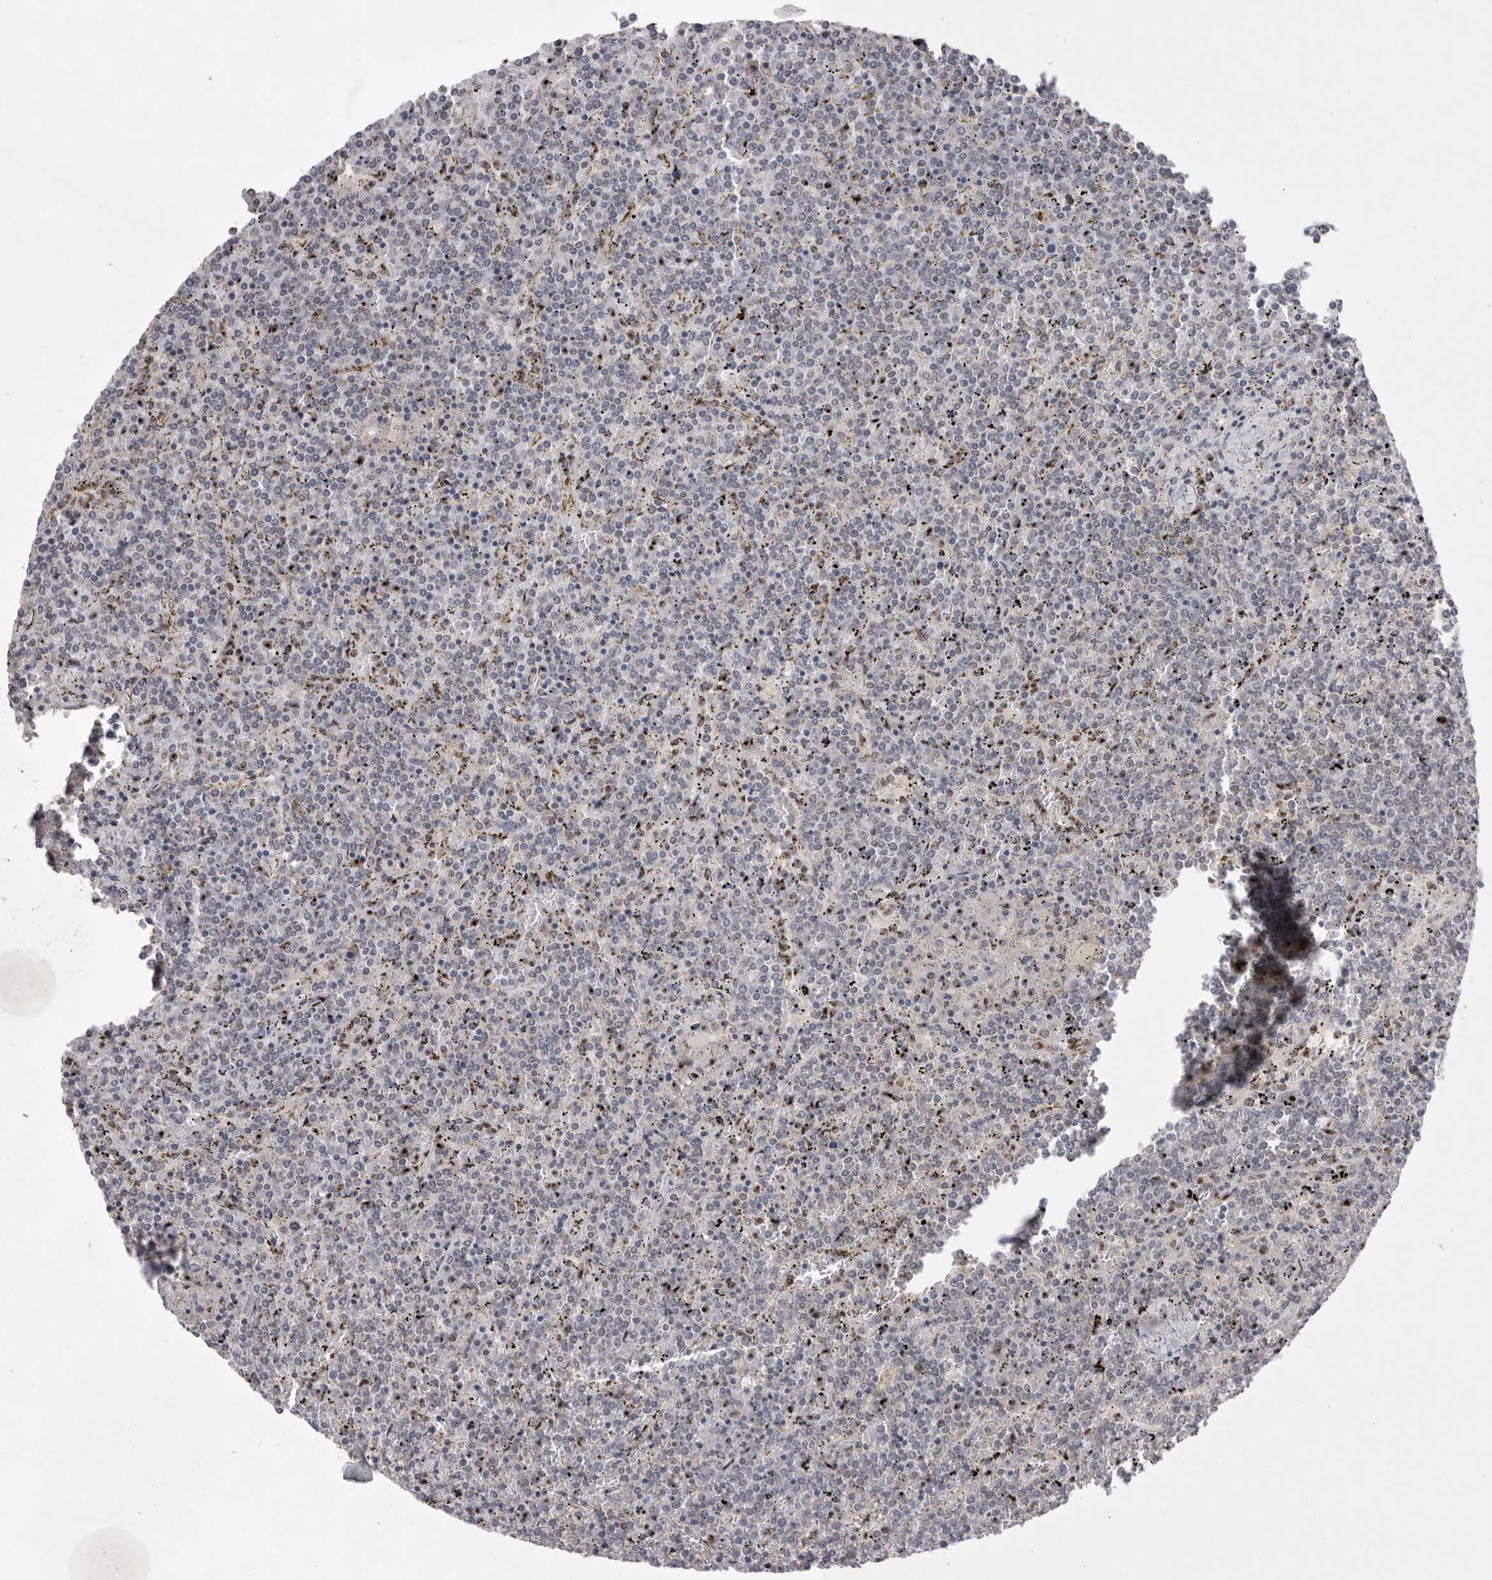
{"staining": {"intensity": "negative", "quantity": "none", "location": "none"}, "tissue": "lymphoma", "cell_type": "Tumor cells", "image_type": "cancer", "snomed": [{"axis": "morphology", "description": "Malignant lymphoma, non-Hodgkin's type, Low grade"}, {"axis": "topography", "description": "Spleen"}], "caption": "Tumor cells show no significant staining in low-grade malignant lymphoma, non-Hodgkin's type.", "gene": "HUS1", "patient": {"sex": "female", "age": 19}}